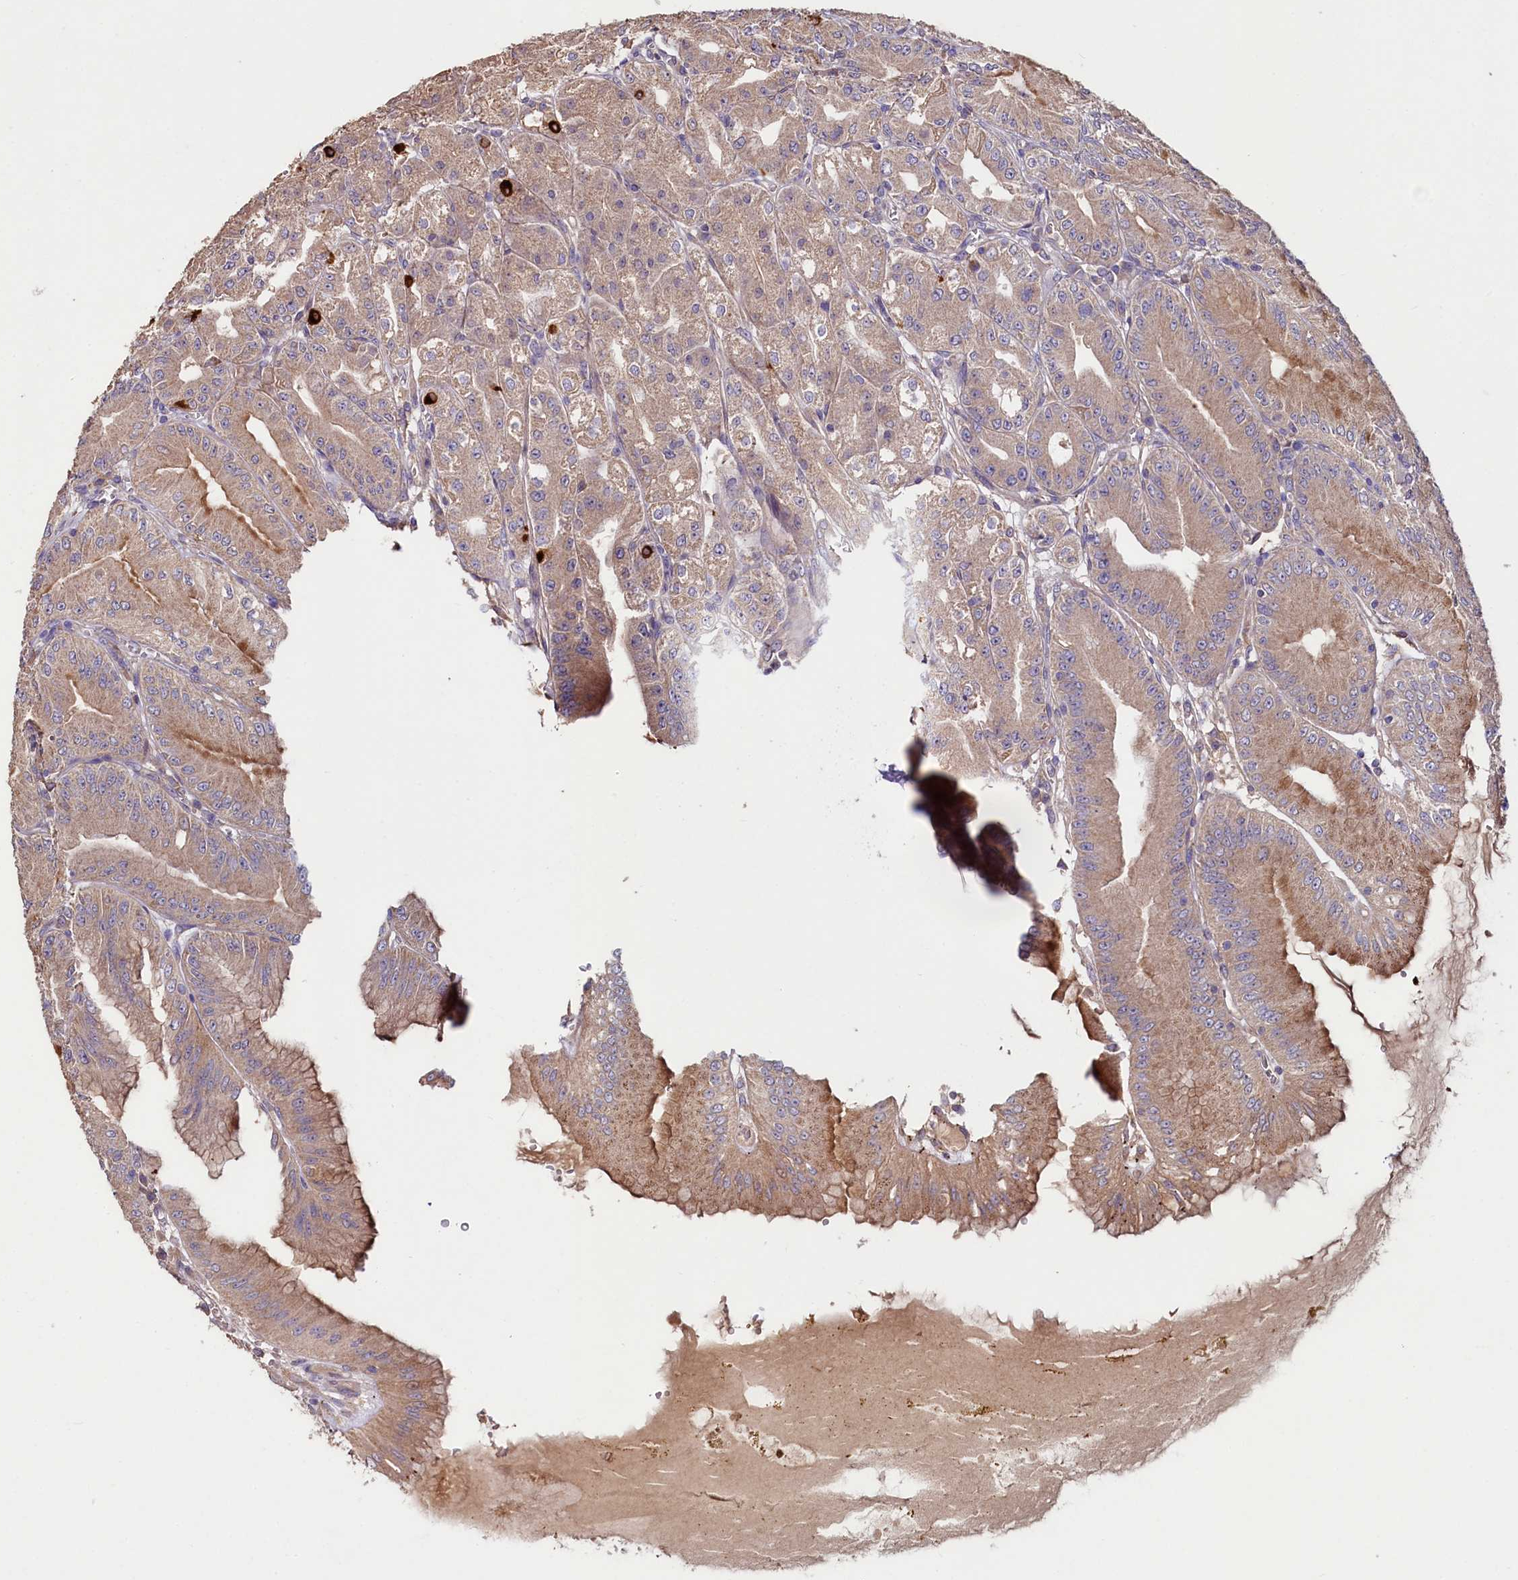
{"staining": {"intensity": "strong", "quantity": "<25%", "location": "cytoplasmic/membranous"}, "tissue": "stomach", "cell_type": "Glandular cells", "image_type": "normal", "snomed": [{"axis": "morphology", "description": "Normal tissue, NOS"}, {"axis": "topography", "description": "Stomach, upper"}, {"axis": "topography", "description": "Stomach, lower"}], "caption": "Immunohistochemical staining of normal human stomach displays medium levels of strong cytoplasmic/membranous staining in approximately <25% of glandular cells. Using DAB (3,3'-diaminobenzidine) (brown) and hematoxylin (blue) stains, captured at high magnification using brightfield microscopy.", "gene": "ETFBKMT", "patient": {"sex": "male", "age": 71}}